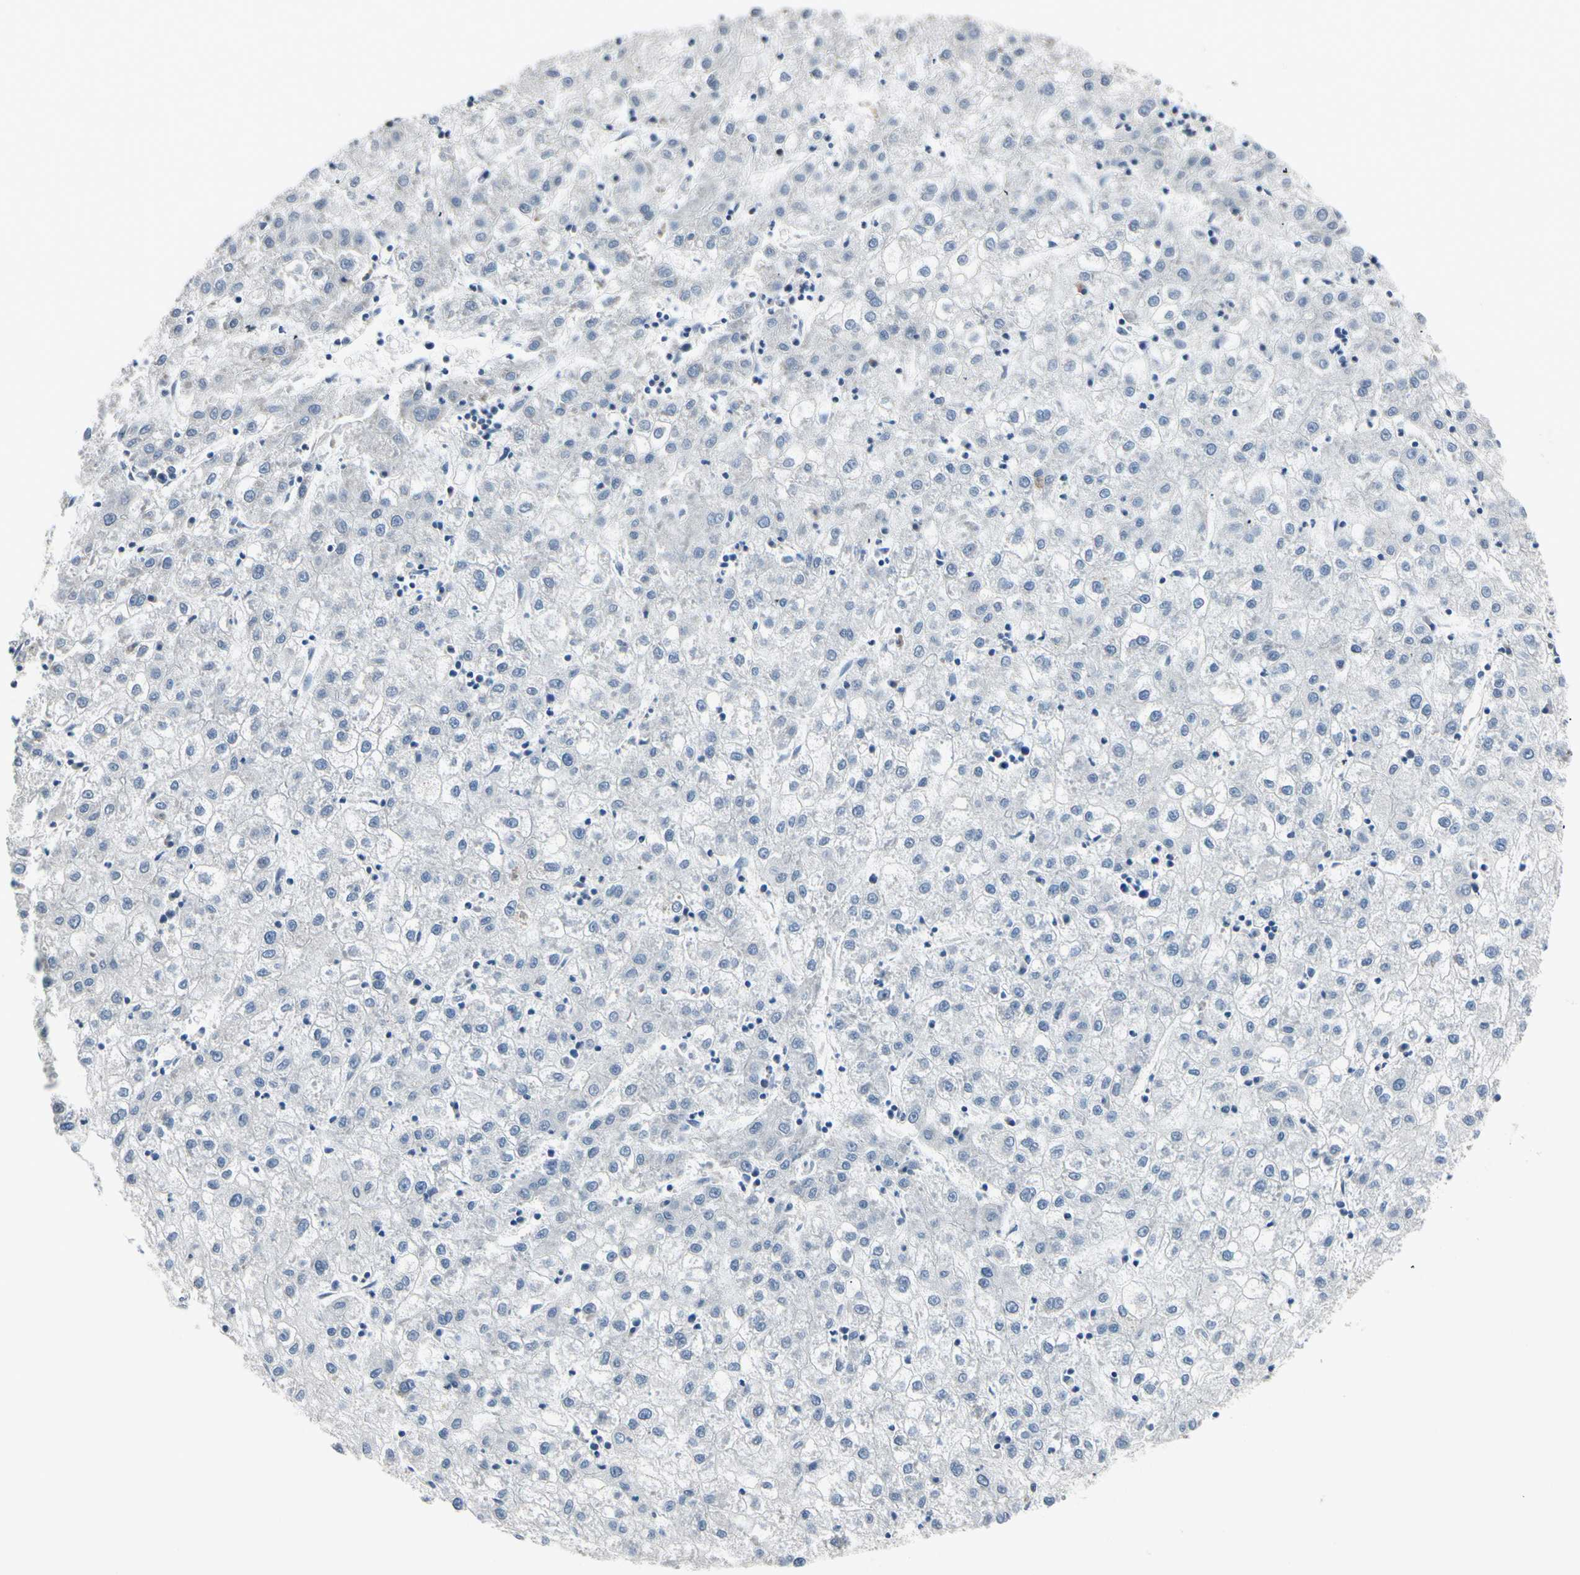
{"staining": {"intensity": "negative", "quantity": "none", "location": "none"}, "tissue": "liver cancer", "cell_type": "Tumor cells", "image_type": "cancer", "snomed": [{"axis": "morphology", "description": "Carcinoma, Hepatocellular, NOS"}, {"axis": "topography", "description": "Liver"}], "caption": "Tumor cells show no significant protein positivity in liver cancer.", "gene": "GPR153", "patient": {"sex": "male", "age": 72}}